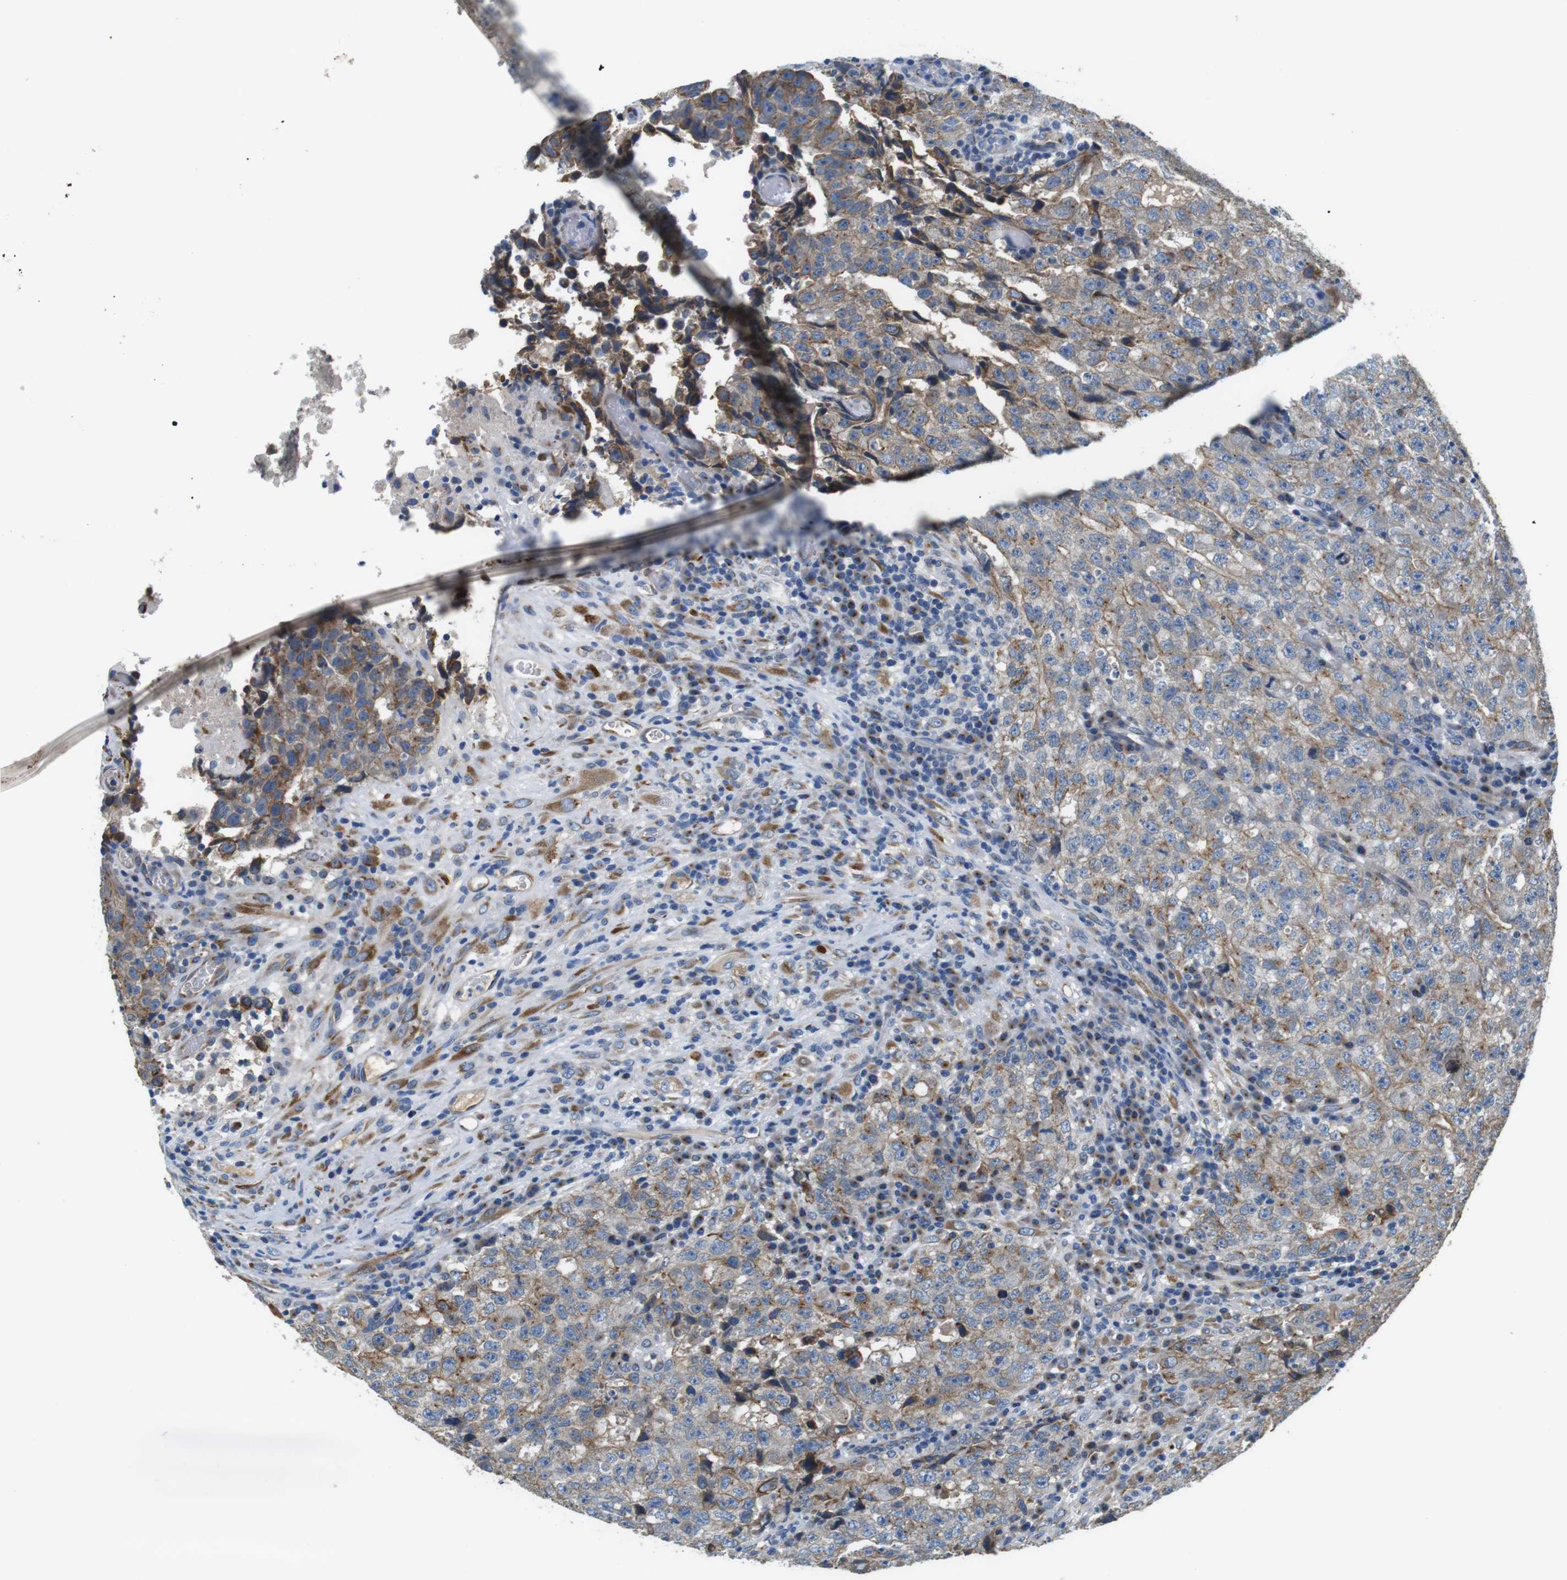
{"staining": {"intensity": "weak", "quantity": ">75%", "location": "cytoplasmic/membranous"}, "tissue": "testis cancer", "cell_type": "Tumor cells", "image_type": "cancer", "snomed": [{"axis": "morphology", "description": "Necrosis, NOS"}, {"axis": "morphology", "description": "Carcinoma, Embryonal, NOS"}, {"axis": "topography", "description": "Testis"}], "caption": "Embryonal carcinoma (testis) was stained to show a protein in brown. There is low levels of weak cytoplasmic/membranous staining in about >75% of tumor cells.", "gene": "UNC5CL", "patient": {"sex": "male", "age": 19}}